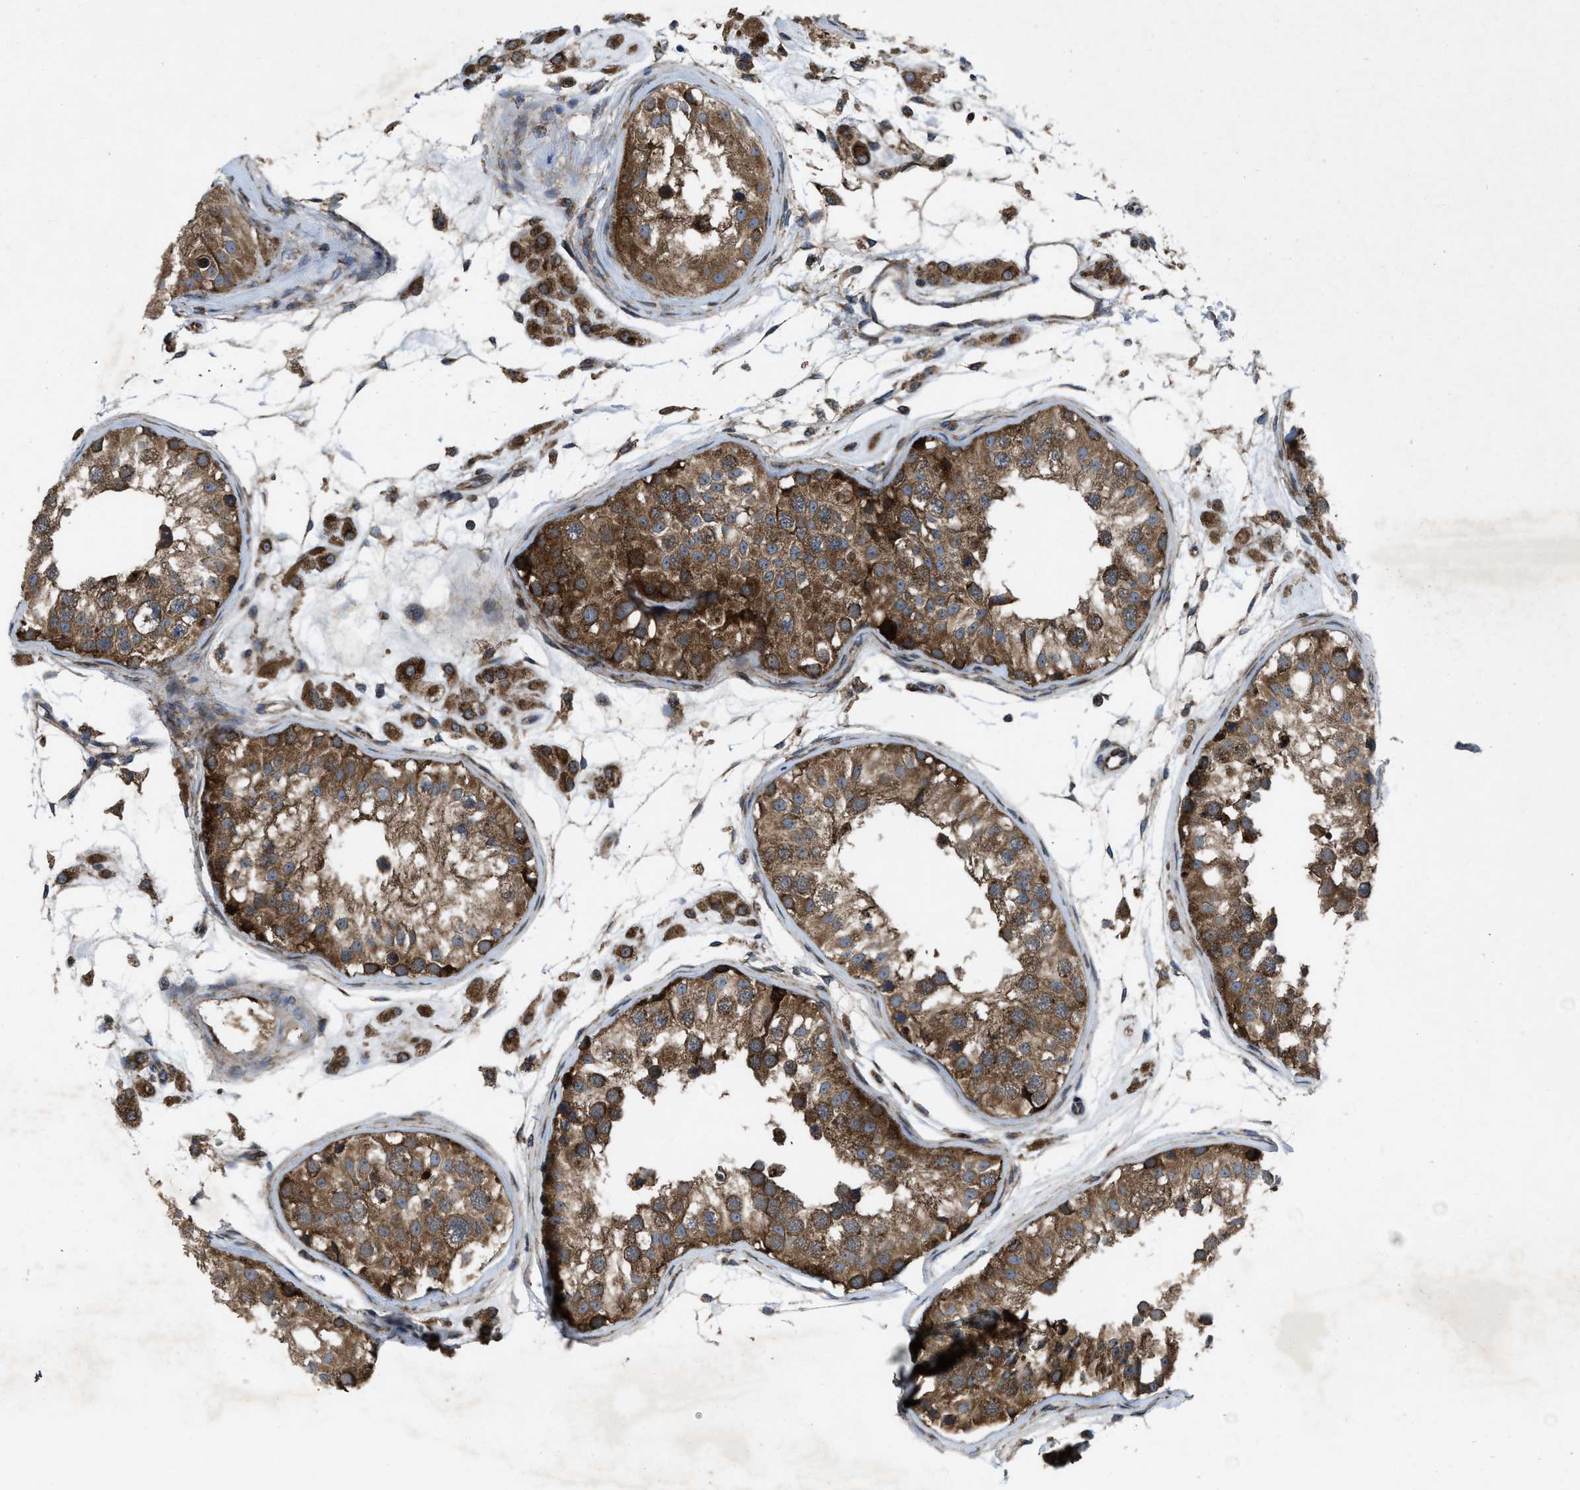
{"staining": {"intensity": "strong", "quantity": ">75%", "location": "cytoplasmic/membranous"}, "tissue": "testis", "cell_type": "Cells in seminiferous ducts", "image_type": "normal", "snomed": [{"axis": "morphology", "description": "Normal tissue, NOS"}, {"axis": "morphology", "description": "Adenocarcinoma, metastatic, NOS"}, {"axis": "topography", "description": "Testis"}], "caption": "High-power microscopy captured an immunohistochemistry image of unremarkable testis, revealing strong cytoplasmic/membranous staining in approximately >75% of cells in seminiferous ducts.", "gene": "PER3", "patient": {"sex": "male", "age": 26}}